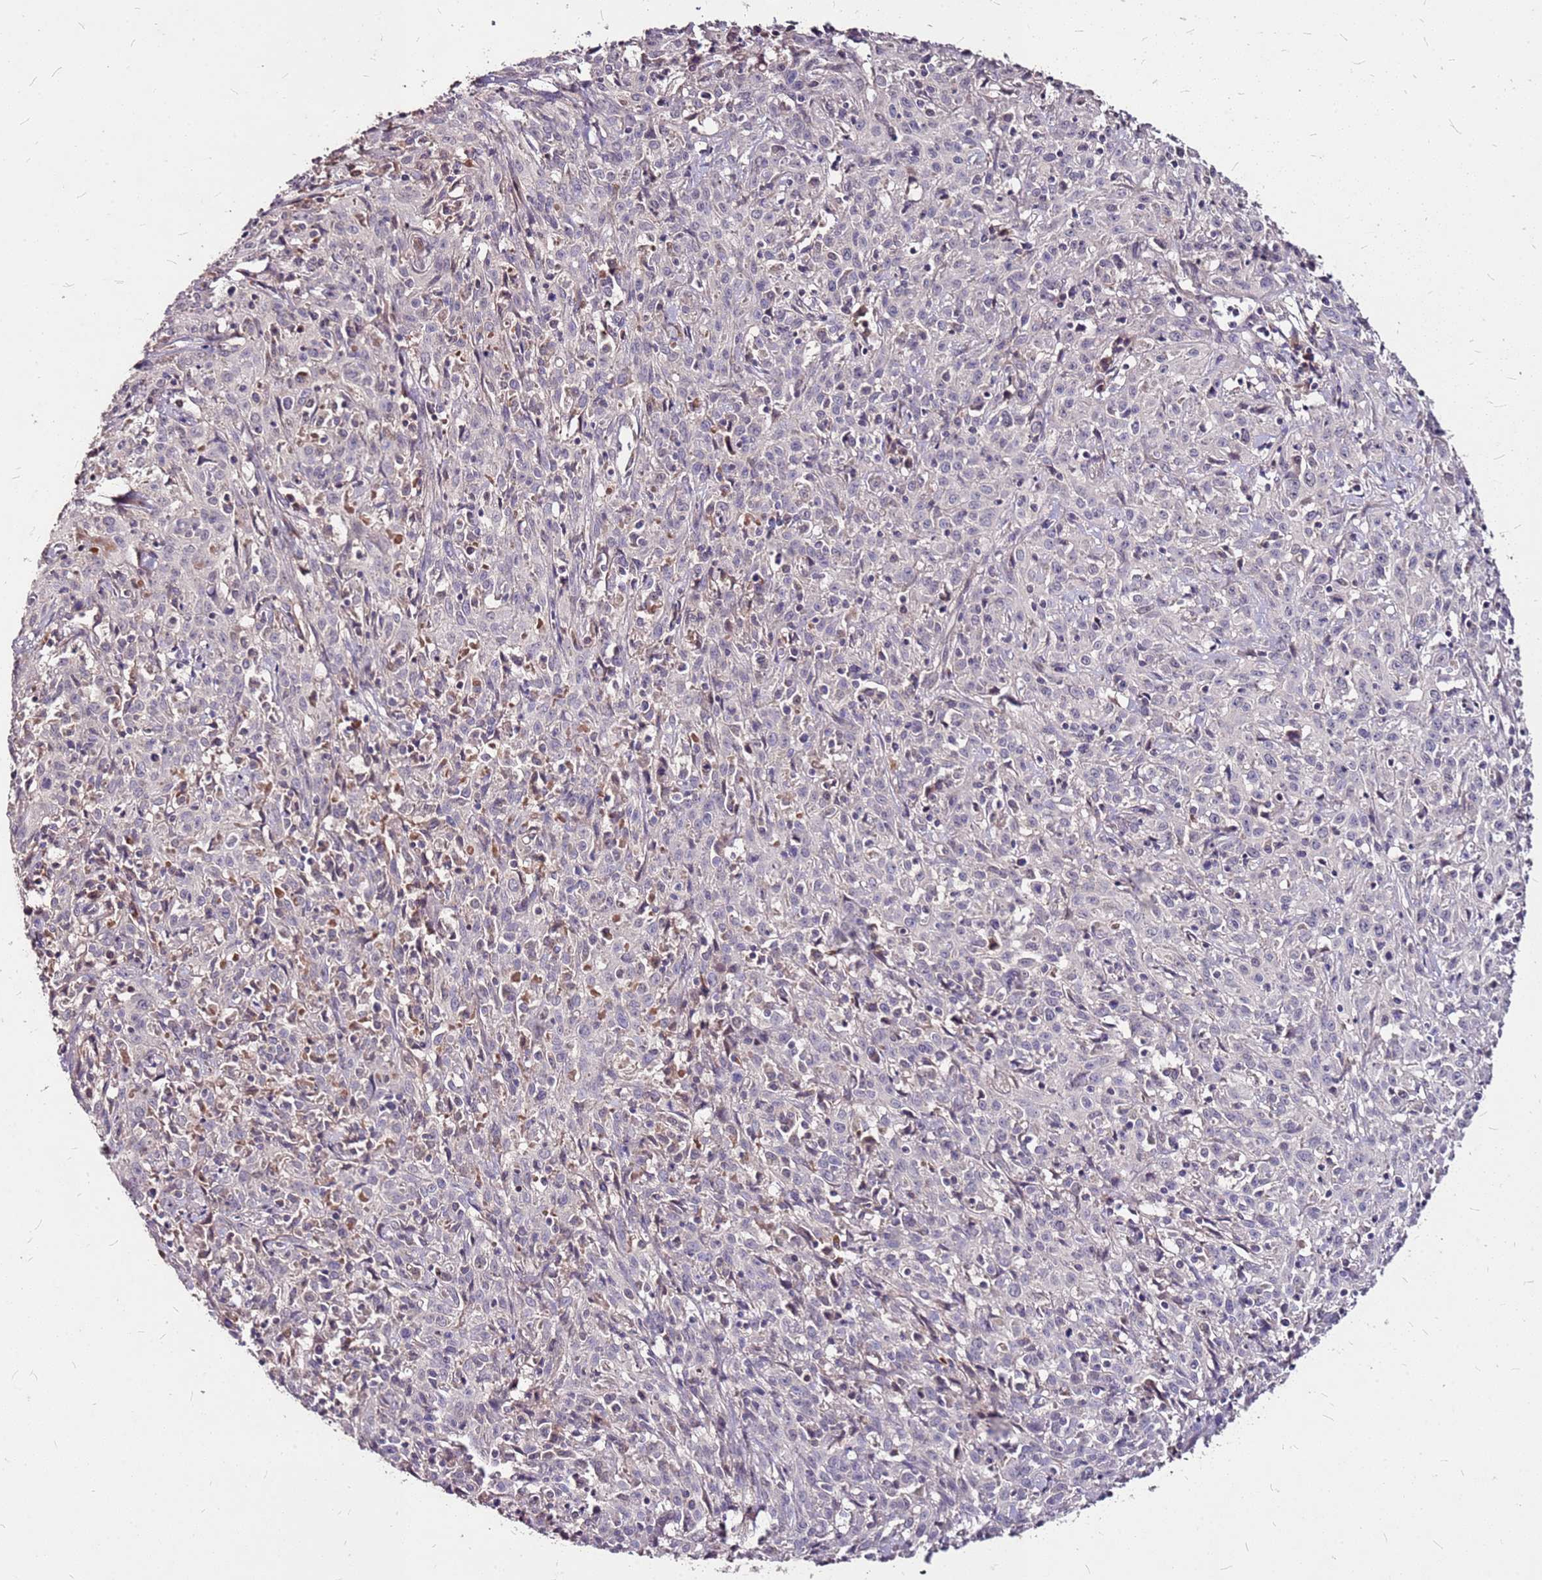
{"staining": {"intensity": "negative", "quantity": "none", "location": "none"}, "tissue": "cervical cancer", "cell_type": "Tumor cells", "image_type": "cancer", "snomed": [{"axis": "morphology", "description": "Squamous cell carcinoma, NOS"}, {"axis": "topography", "description": "Cervix"}], "caption": "This is an immunohistochemistry micrograph of cervical cancer. There is no staining in tumor cells.", "gene": "DCDC2C", "patient": {"sex": "female", "age": 57}}